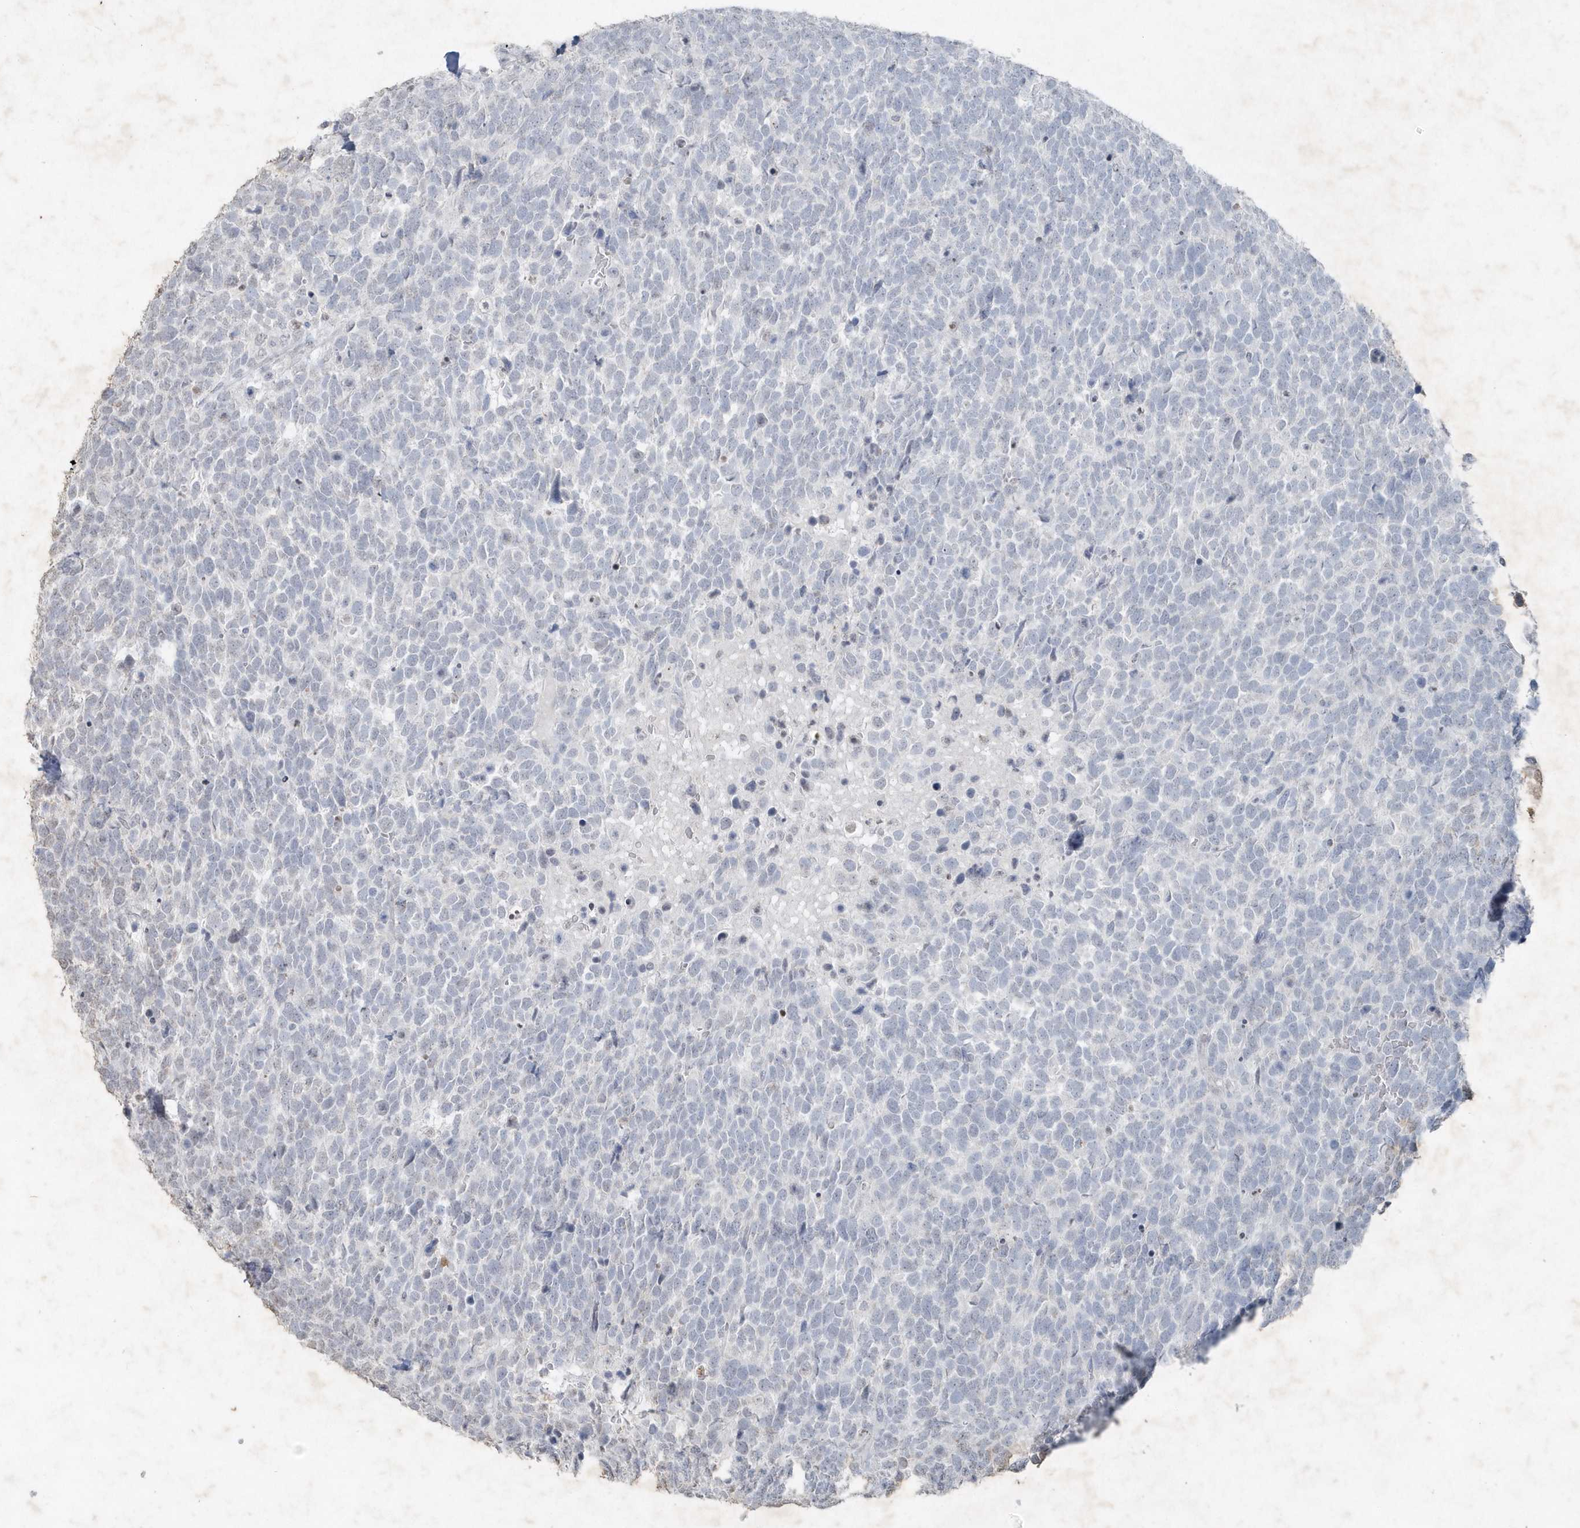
{"staining": {"intensity": "negative", "quantity": "none", "location": "none"}, "tissue": "urothelial cancer", "cell_type": "Tumor cells", "image_type": "cancer", "snomed": [{"axis": "morphology", "description": "Urothelial carcinoma, High grade"}, {"axis": "topography", "description": "Urinary bladder"}], "caption": "This image is of urothelial carcinoma (high-grade) stained with immunohistochemistry to label a protein in brown with the nuclei are counter-stained blue. There is no expression in tumor cells.", "gene": "PDCD1", "patient": {"sex": "female", "age": 82}}